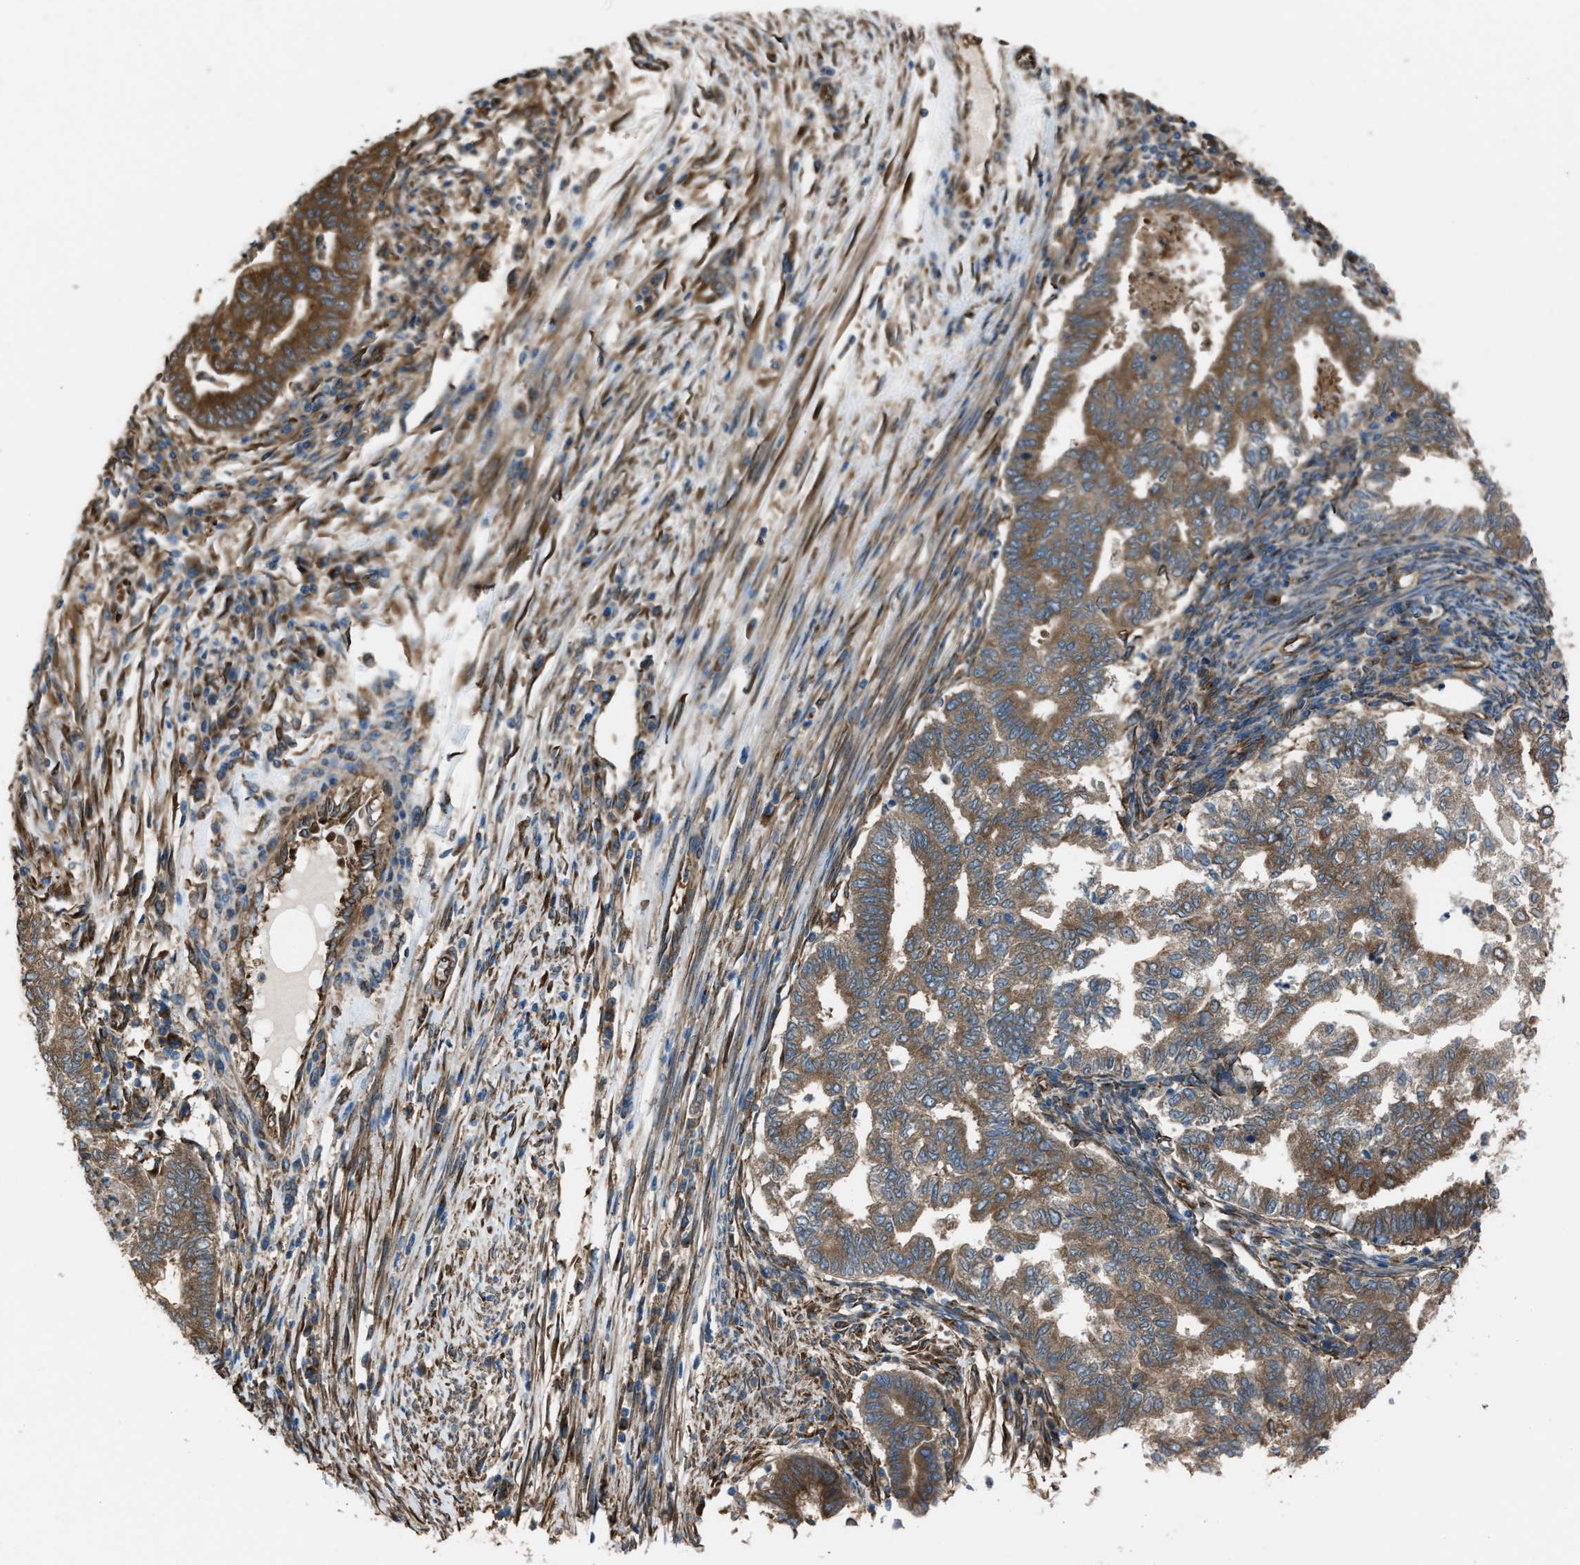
{"staining": {"intensity": "moderate", "quantity": ">75%", "location": "cytoplasmic/membranous"}, "tissue": "endometrial cancer", "cell_type": "Tumor cells", "image_type": "cancer", "snomed": [{"axis": "morphology", "description": "Polyp, NOS"}, {"axis": "morphology", "description": "Adenocarcinoma, NOS"}, {"axis": "morphology", "description": "Adenoma, NOS"}, {"axis": "topography", "description": "Endometrium"}], "caption": "IHC staining of endometrial adenocarcinoma, which shows medium levels of moderate cytoplasmic/membranous staining in approximately >75% of tumor cells indicating moderate cytoplasmic/membranous protein expression. The staining was performed using DAB (3,3'-diaminobenzidine) (brown) for protein detection and nuclei were counterstained in hematoxylin (blue).", "gene": "TRPC1", "patient": {"sex": "female", "age": 79}}